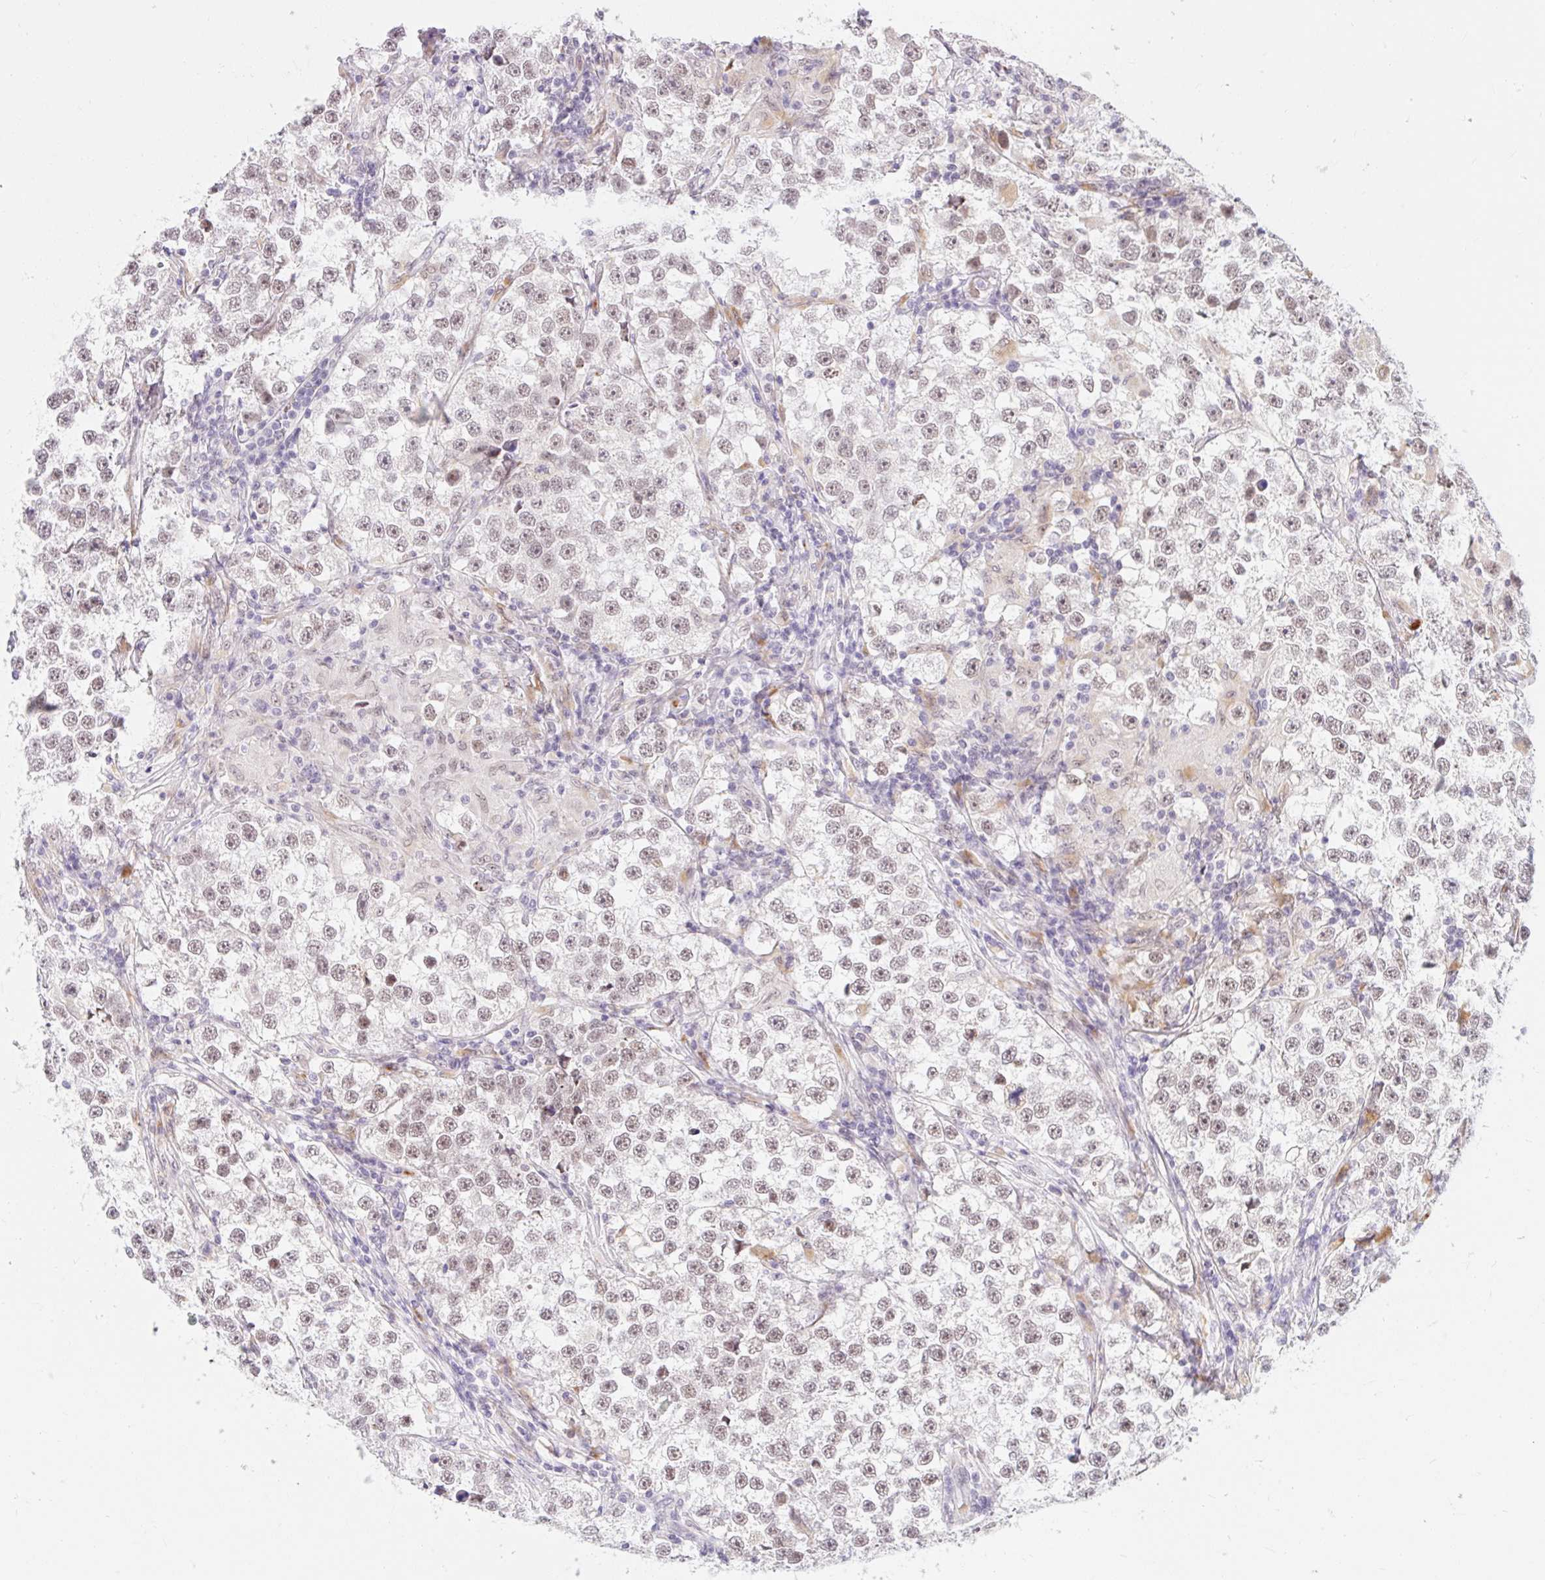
{"staining": {"intensity": "weak", "quantity": ">75%", "location": "nuclear"}, "tissue": "testis cancer", "cell_type": "Tumor cells", "image_type": "cancer", "snomed": [{"axis": "morphology", "description": "Seminoma, NOS"}, {"axis": "topography", "description": "Testis"}], "caption": "Protein staining of testis cancer (seminoma) tissue reveals weak nuclear staining in about >75% of tumor cells.", "gene": "SRSF10", "patient": {"sex": "male", "age": 46}}